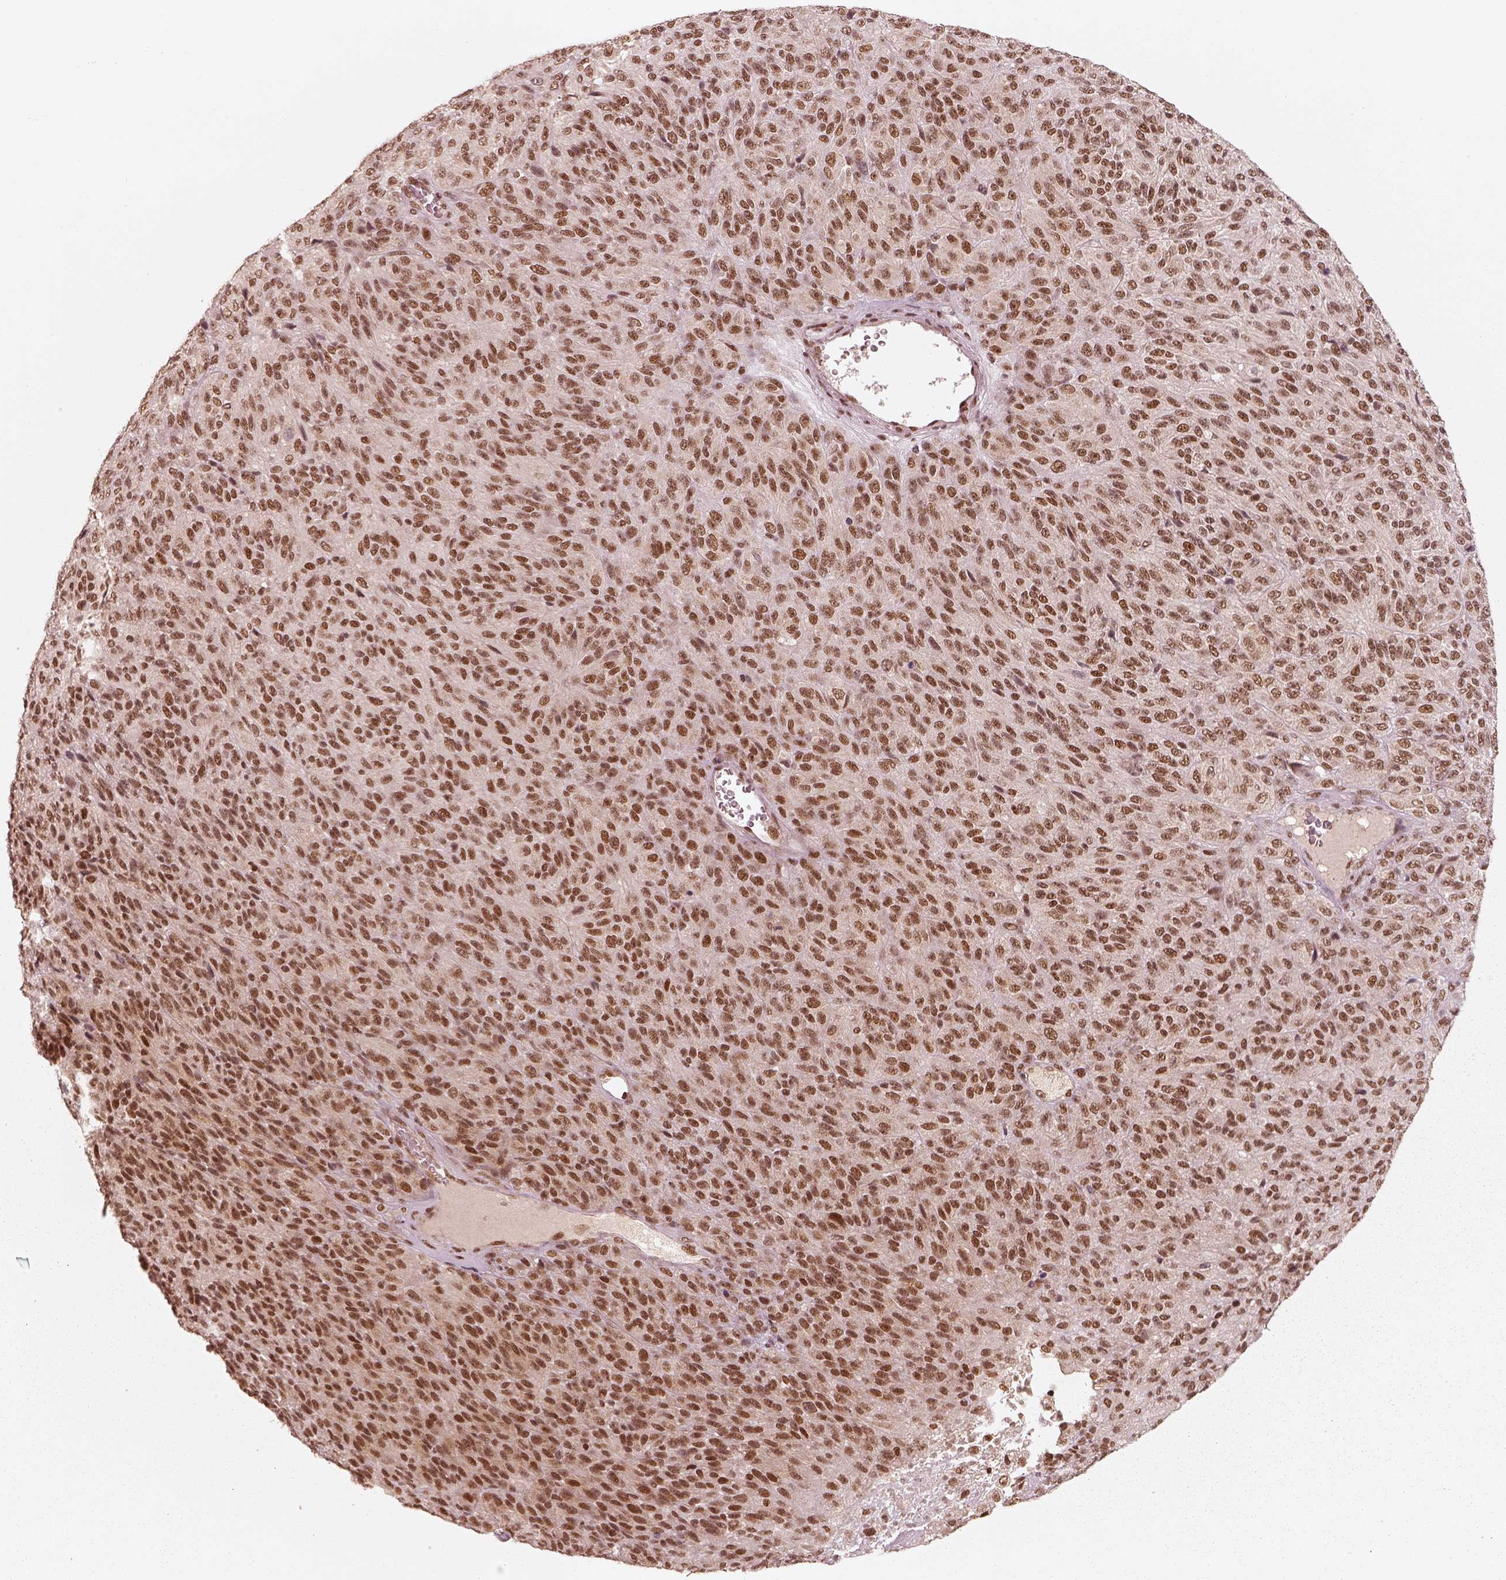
{"staining": {"intensity": "moderate", "quantity": ">75%", "location": "nuclear"}, "tissue": "melanoma", "cell_type": "Tumor cells", "image_type": "cancer", "snomed": [{"axis": "morphology", "description": "Malignant melanoma, Metastatic site"}, {"axis": "topography", "description": "Brain"}], "caption": "Immunohistochemistry (IHC) (DAB (3,3'-diaminobenzidine)) staining of melanoma reveals moderate nuclear protein staining in approximately >75% of tumor cells.", "gene": "GMEB2", "patient": {"sex": "female", "age": 56}}